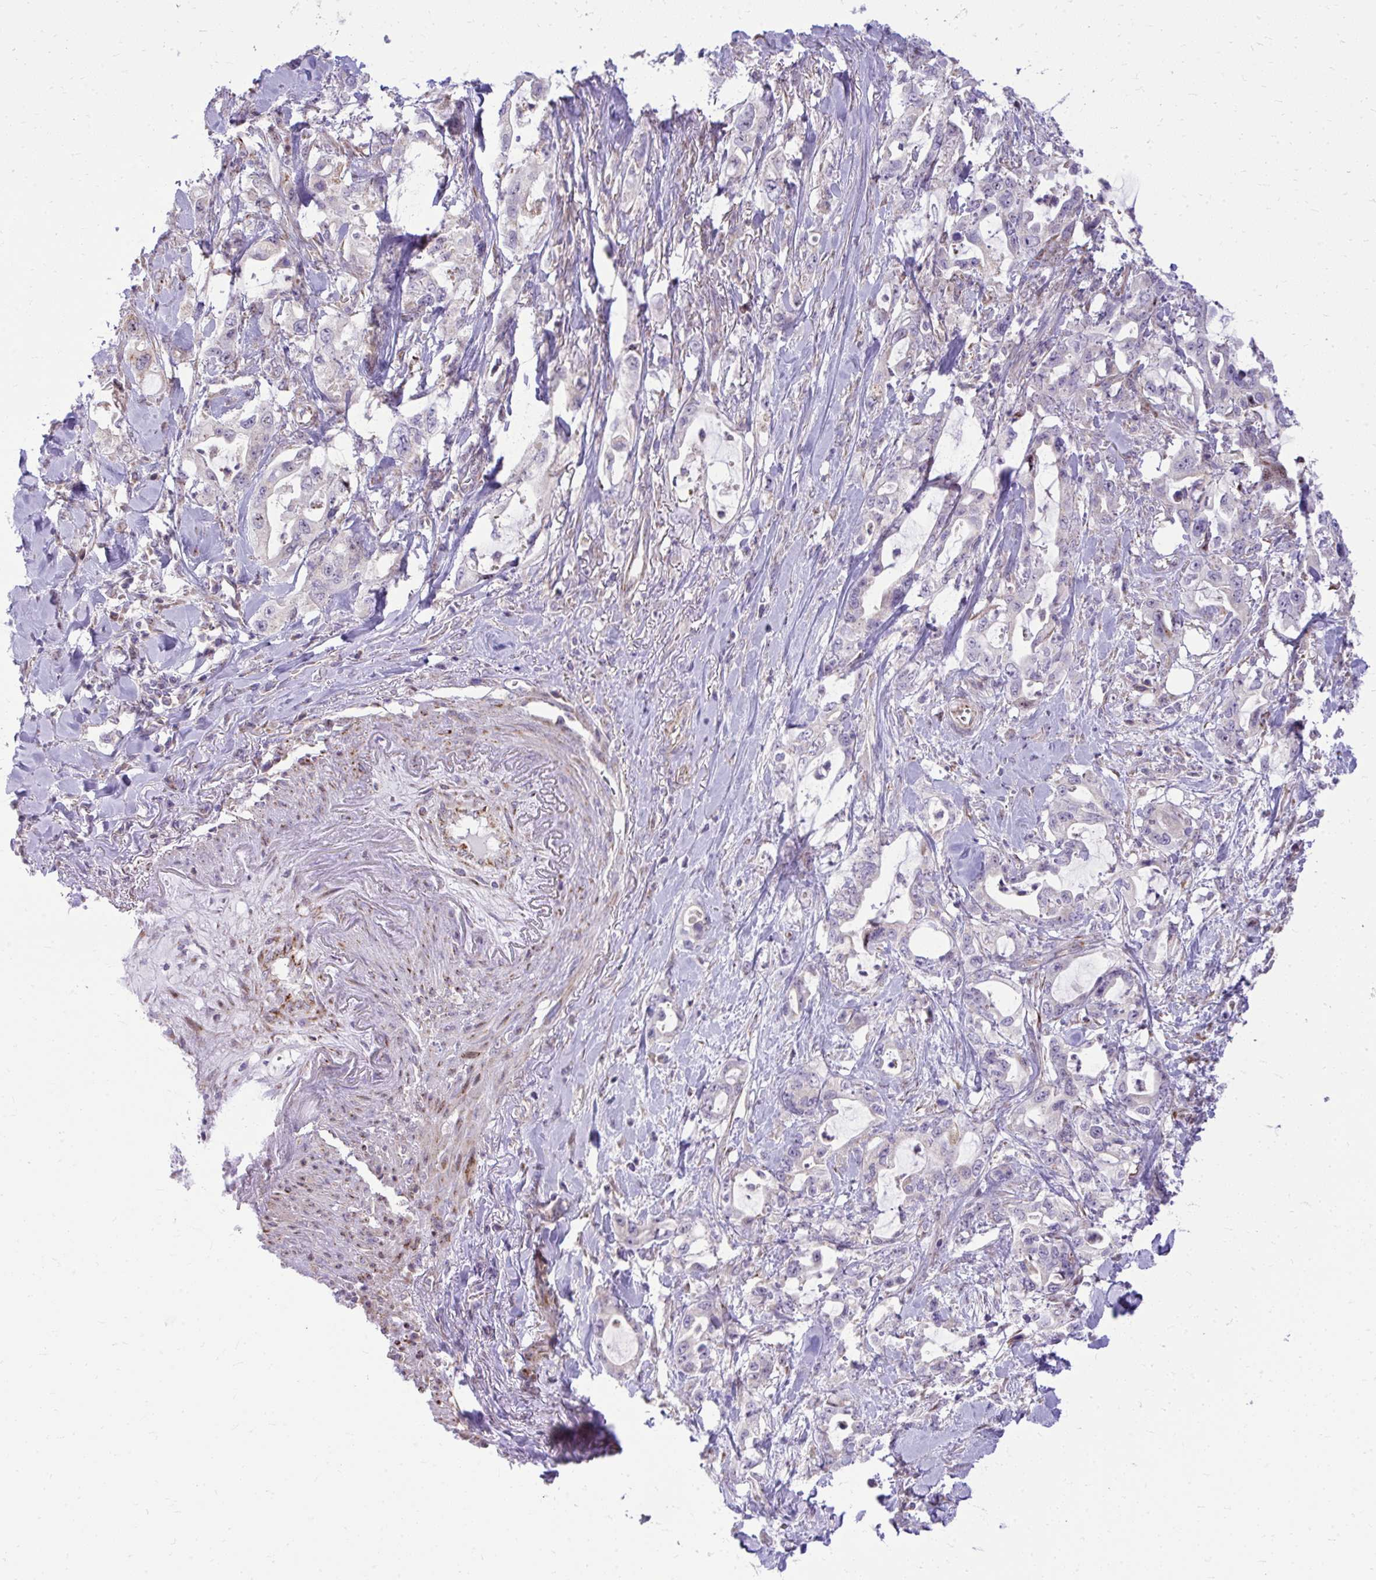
{"staining": {"intensity": "negative", "quantity": "none", "location": "none"}, "tissue": "pancreatic cancer", "cell_type": "Tumor cells", "image_type": "cancer", "snomed": [{"axis": "morphology", "description": "Adenocarcinoma, NOS"}, {"axis": "topography", "description": "Pancreas"}], "caption": "This is a photomicrograph of IHC staining of pancreatic cancer (adenocarcinoma), which shows no staining in tumor cells. (DAB (3,3'-diaminobenzidine) immunohistochemistry with hematoxylin counter stain).", "gene": "GPRIN3", "patient": {"sex": "female", "age": 61}}